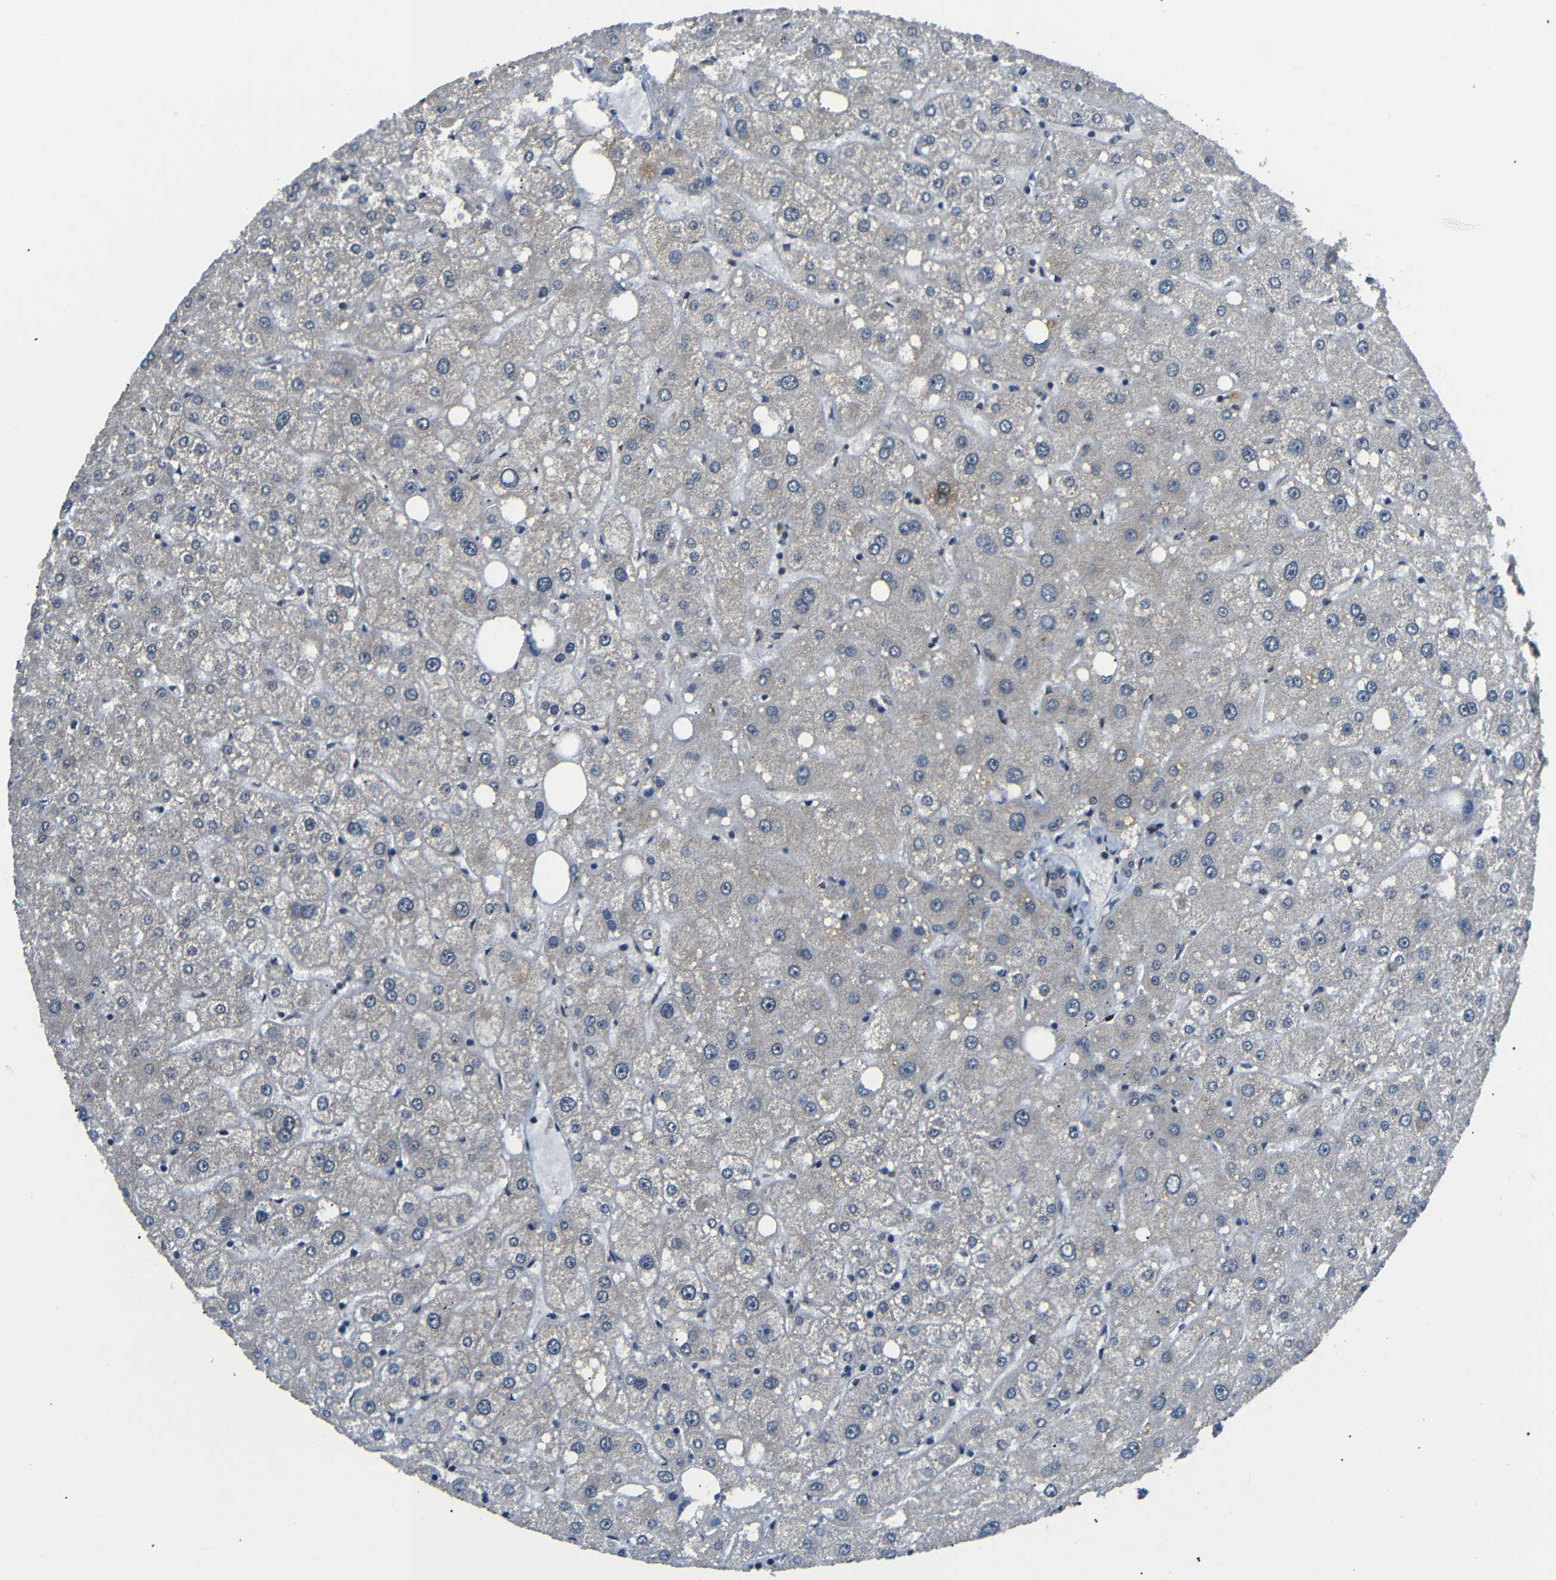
{"staining": {"intensity": "weak", "quantity": ">75%", "location": "cytoplasmic/membranous,nuclear"}, "tissue": "liver", "cell_type": "Cholangiocytes", "image_type": "normal", "snomed": [{"axis": "morphology", "description": "Normal tissue, NOS"}, {"axis": "topography", "description": "Liver"}], "caption": "This image shows IHC staining of unremarkable human liver, with low weak cytoplasmic/membranous,nuclear positivity in approximately >75% of cholangiocytes.", "gene": "TBX2", "patient": {"sex": "male", "age": 73}}